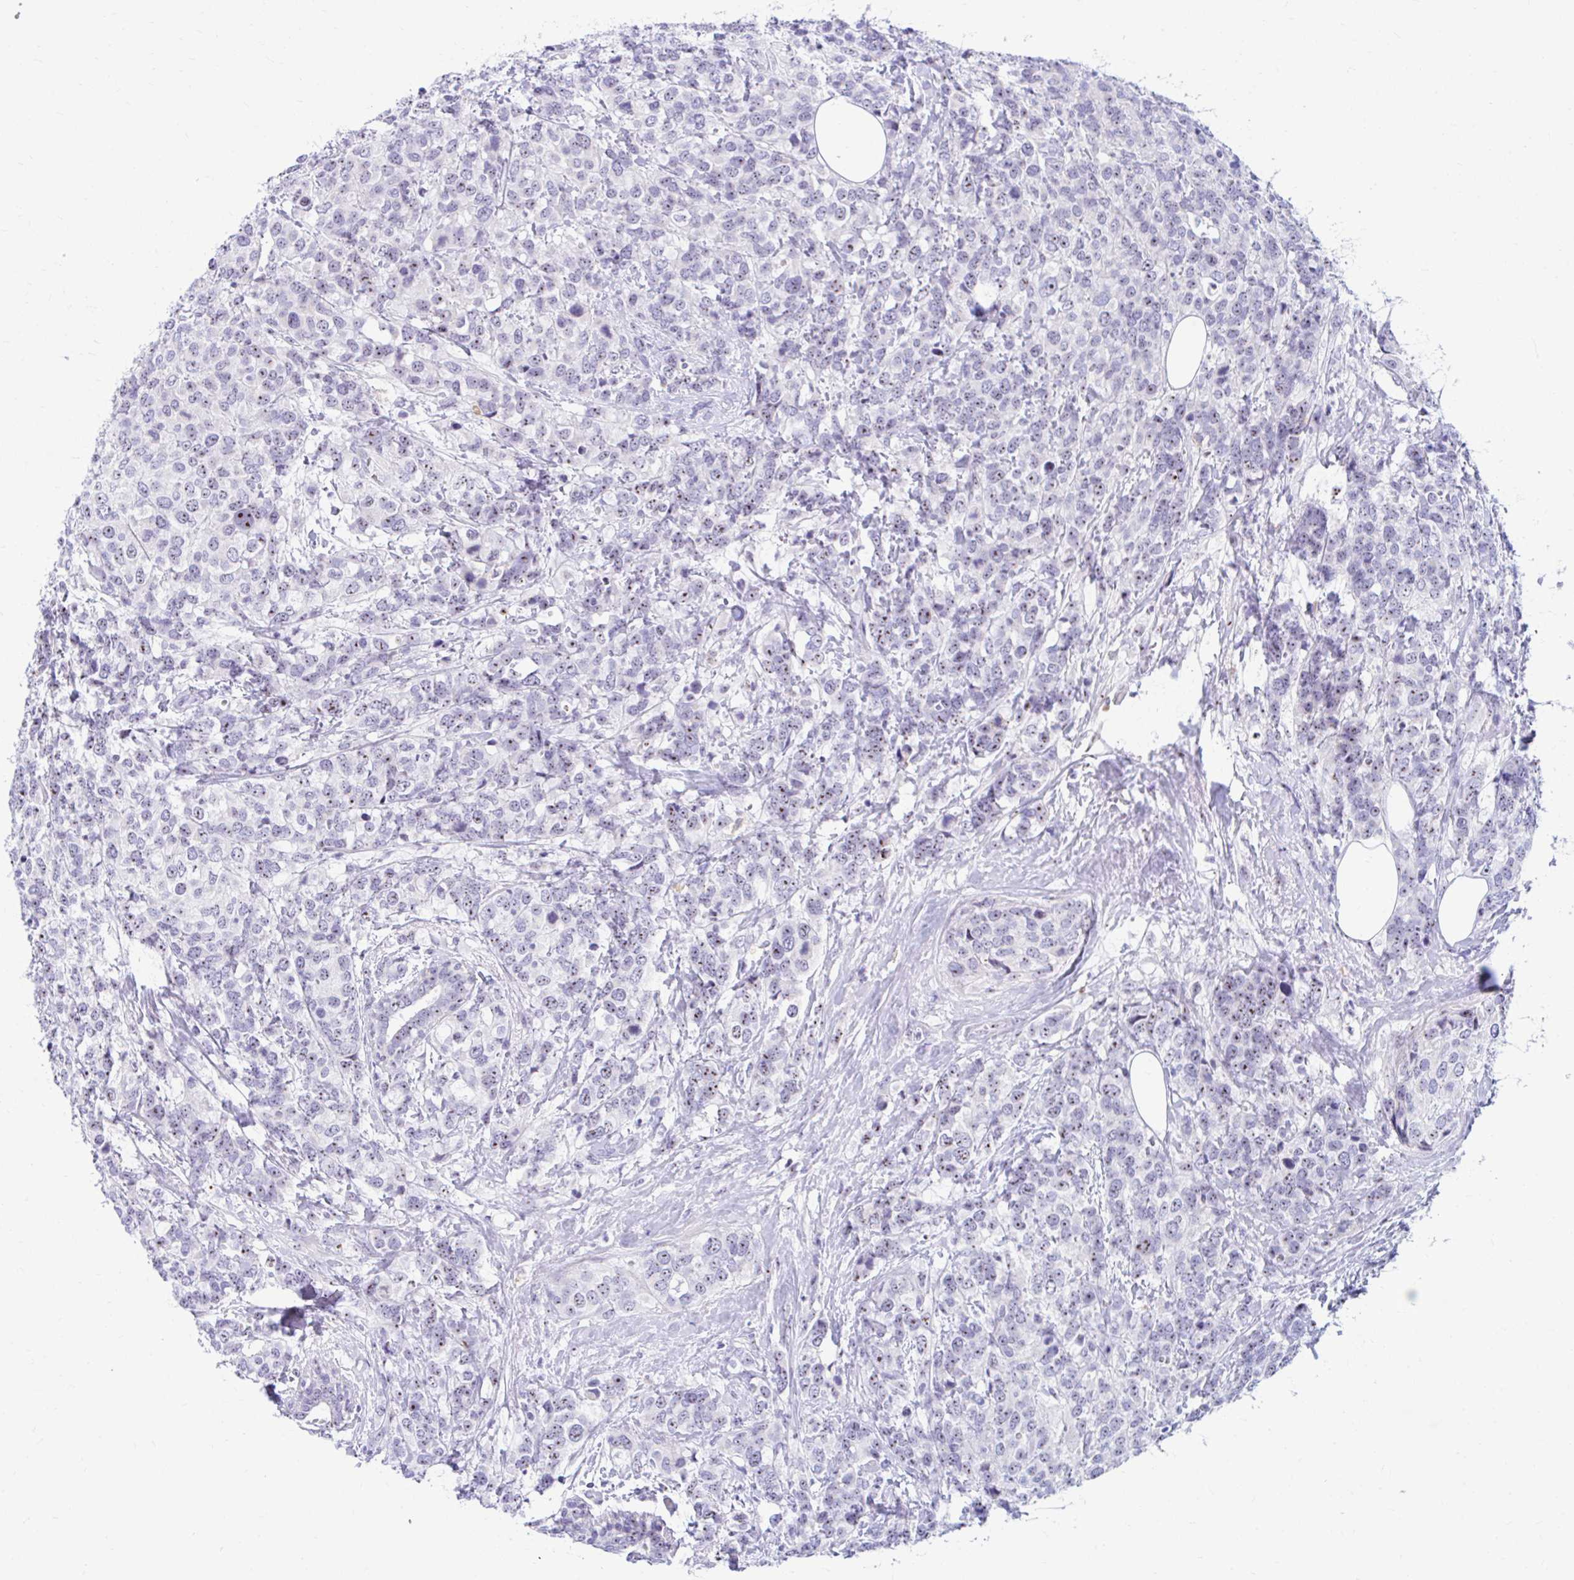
{"staining": {"intensity": "weak", "quantity": ">75%", "location": "nuclear"}, "tissue": "breast cancer", "cell_type": "Tumor cells", "image_type": "cancer", "snomed": [{"axis": "morphology", "description": "Lobular carcinoma"}, {"axis": "topography", "description": "Breast"}], "caption": "Protein staining of breast cancer tissue reveals weak nuclear staining in about >75% of tumor cells.", "gene": "FTSJ3", "patient": {"sex": "female", "age": 59}}